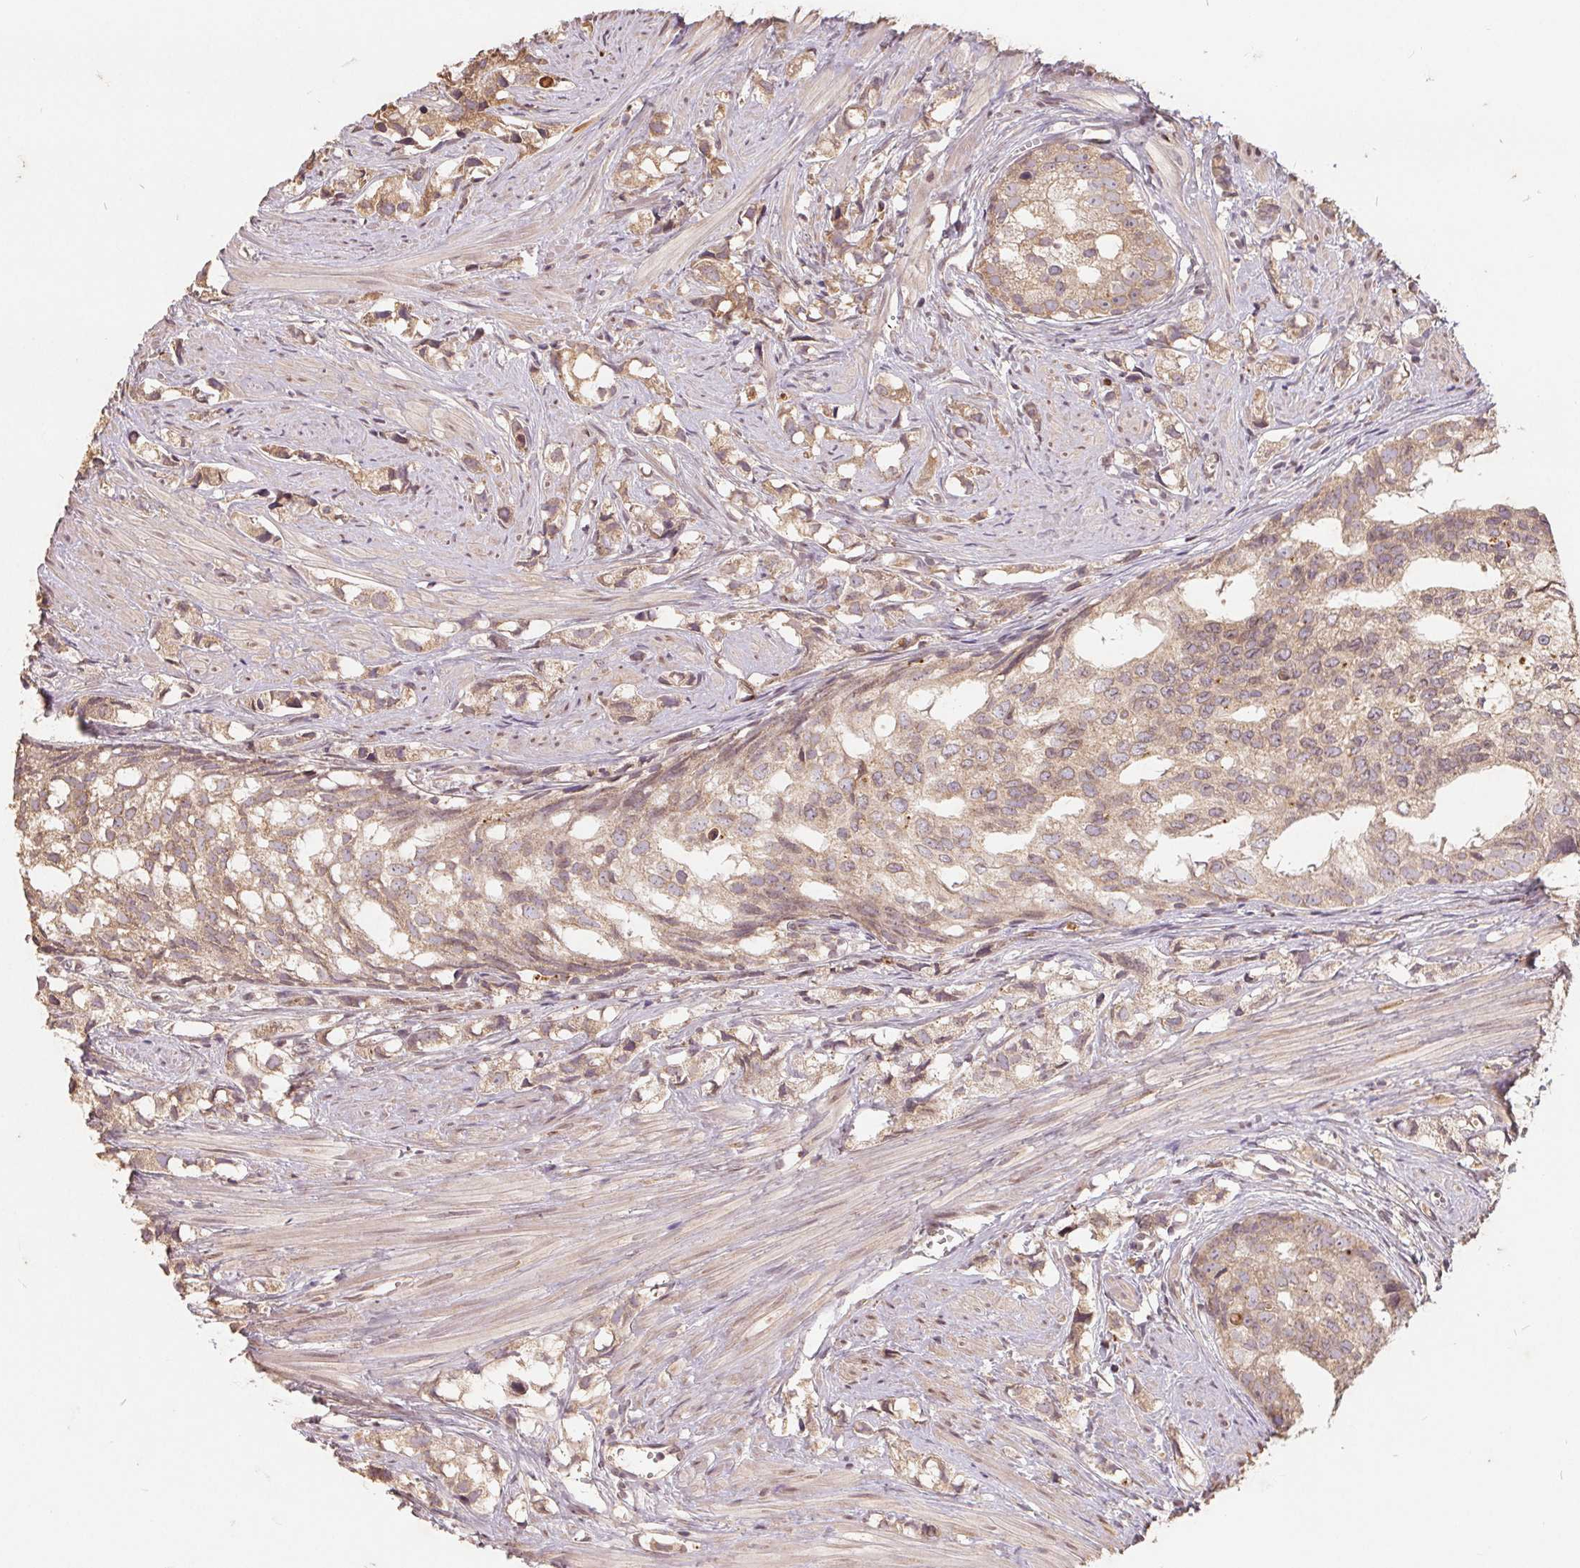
{"staining": {"intensity": "negative", "quantity": "none", "location": "none"}, "tissue": "prostate cancer", "cell_type": "Tumor cells", "image_type": "cancer", "snomed": [{"axis": "morphology", "description": "Adenocarcinoma, High grade"}, {"axis": "topography", "description": "Prostate"}], "caption": "Immunohistochemistry photomicrograph of neoplastic tissue: human prostate high-grade adenocarcinoma stained with DAB reveals no significant protein positivity in tumor cells.", "gene": "CDIPT", "patient": {"sex": "male", "age": 58}}